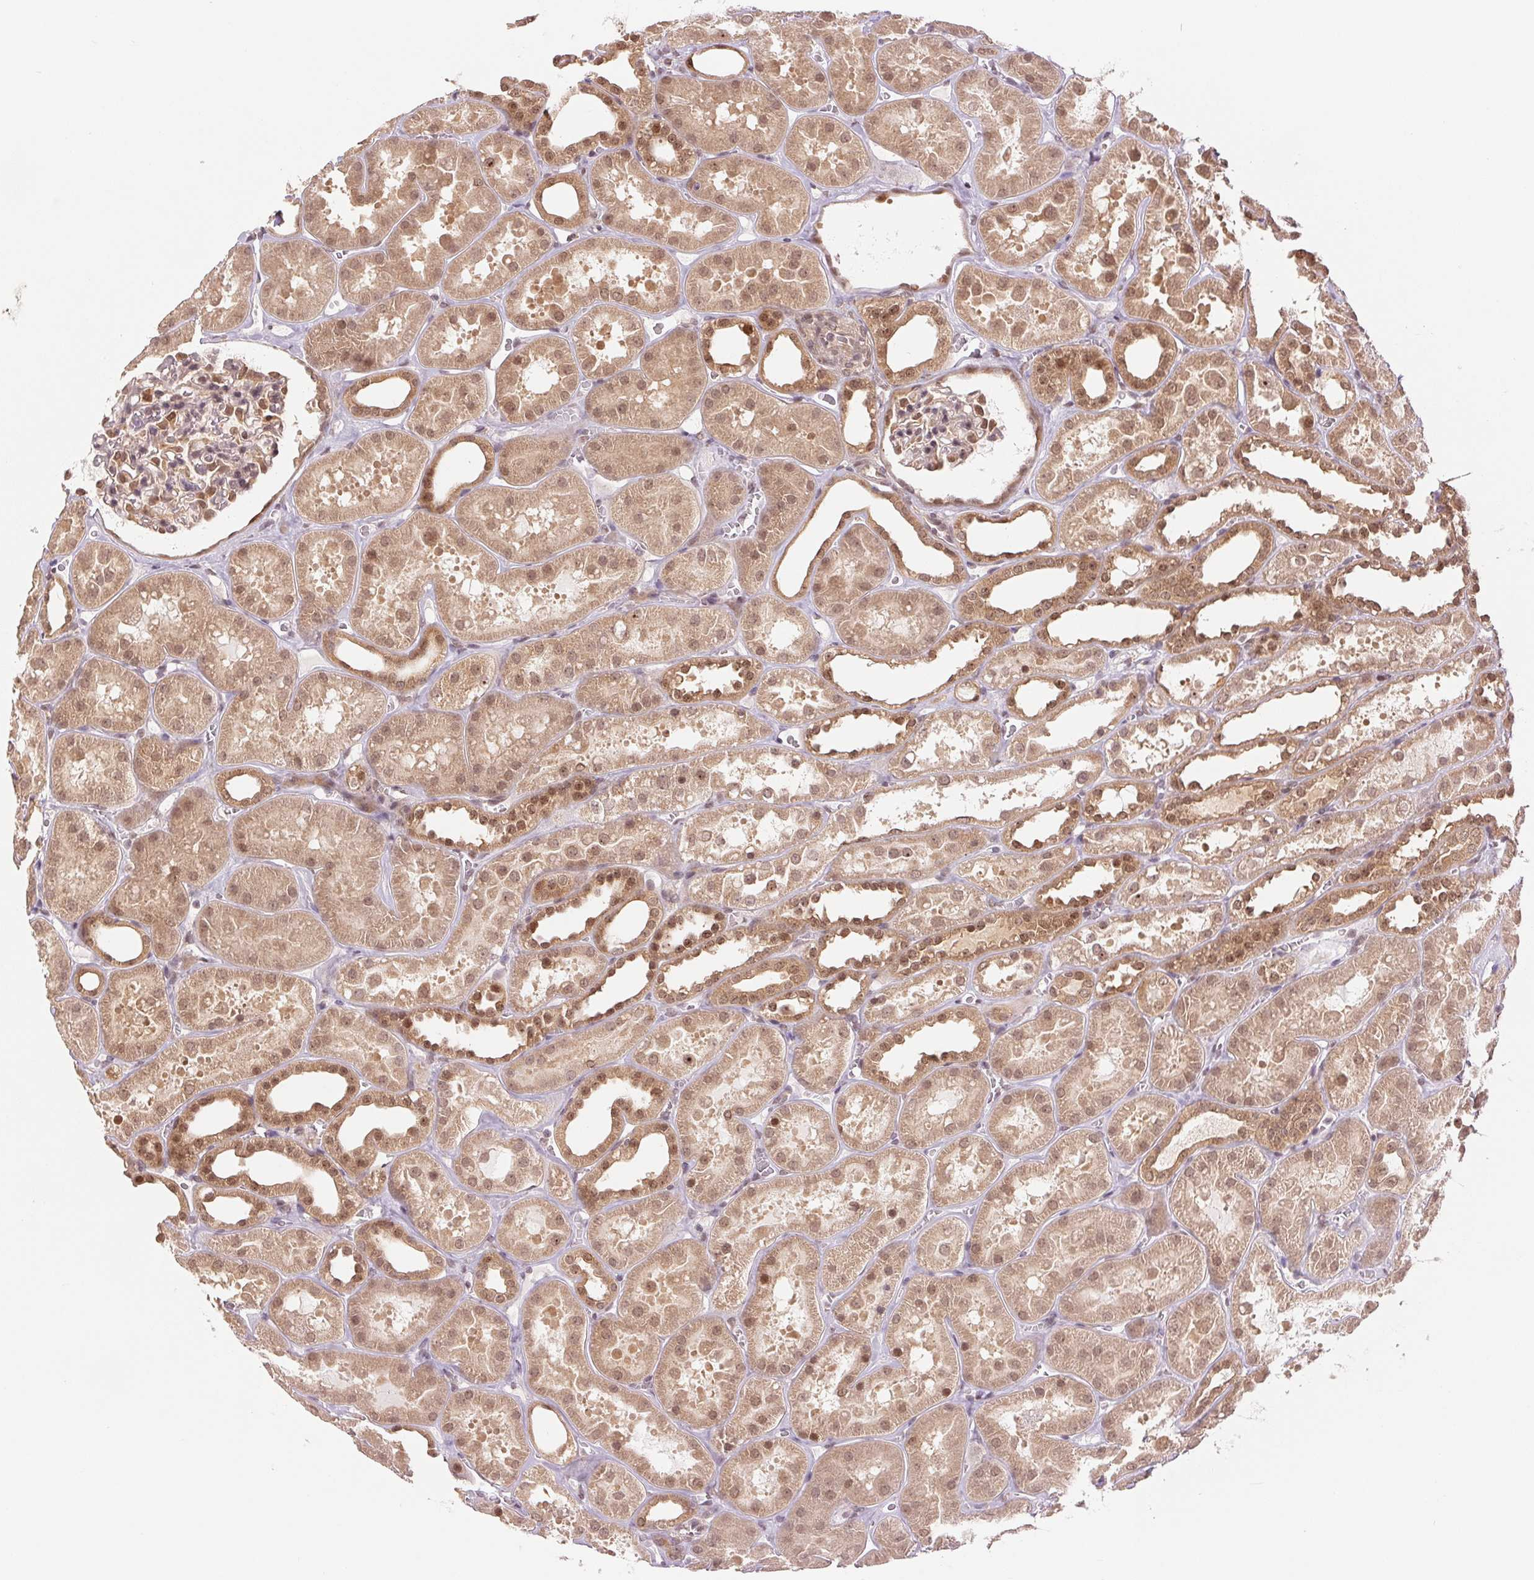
{"staining": {"intensity": "moderate", "quantity": "25%-75%", "location": "nuclear"}, "tissue": "kidney", "cell_type": "Cells in glomeruli", "image_type": "normal", "snomed": [{"axis": "morphology", "description": "Normal tissue, NOS"}, {"axis": "topography", "description": "Kidney"}], "caption": "IHC micrograph of benign human kidney stained for a protein (brown), which shows medium levels of moderate nuclear positivity in approximately 25%-75% of cells in glomeruli.", "gene": "ERI3", "patient": {"sex": "female", "age": 41}}